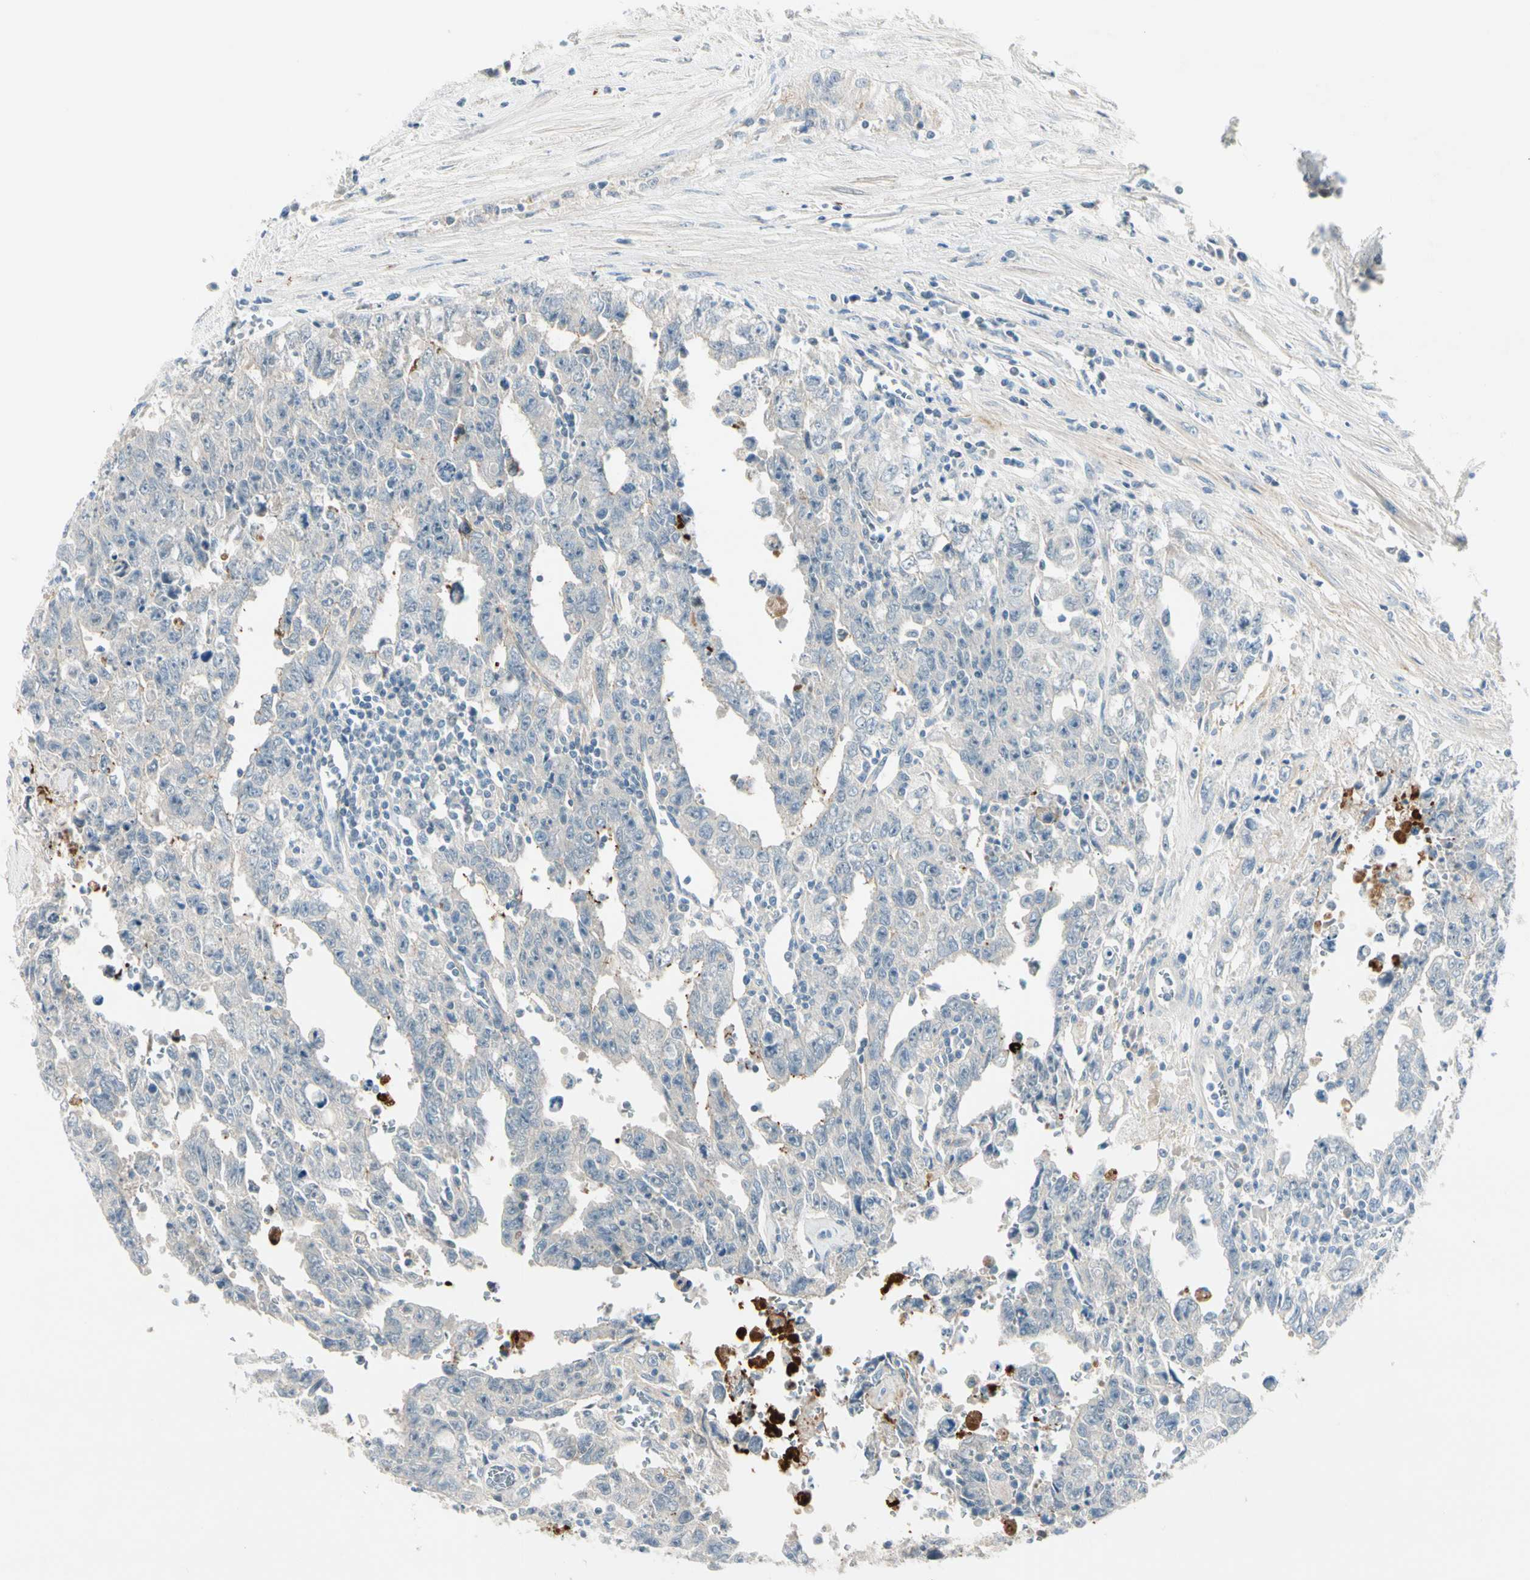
{"staining": {"intensity": "negative", "quantity": "none", "location": "none"}, "tissue": "testis cancer", "cell_type": "Tumor cells", "image_type": "cancer", "snomed": [{"axis": "morphology", "description": "Carcinoma, Embryonal, NOS"}, {"axis": "topography", "description": "Testis"}], "caption": "The IHC micrograph has no significant positivity in tumor cells of testis cancer tissue. (Immunohistochemistry (ihc), brightfield microscopy, high magnification).", "gene": "SERPIND1", "patient": {"sex": "male", "age": 28}}